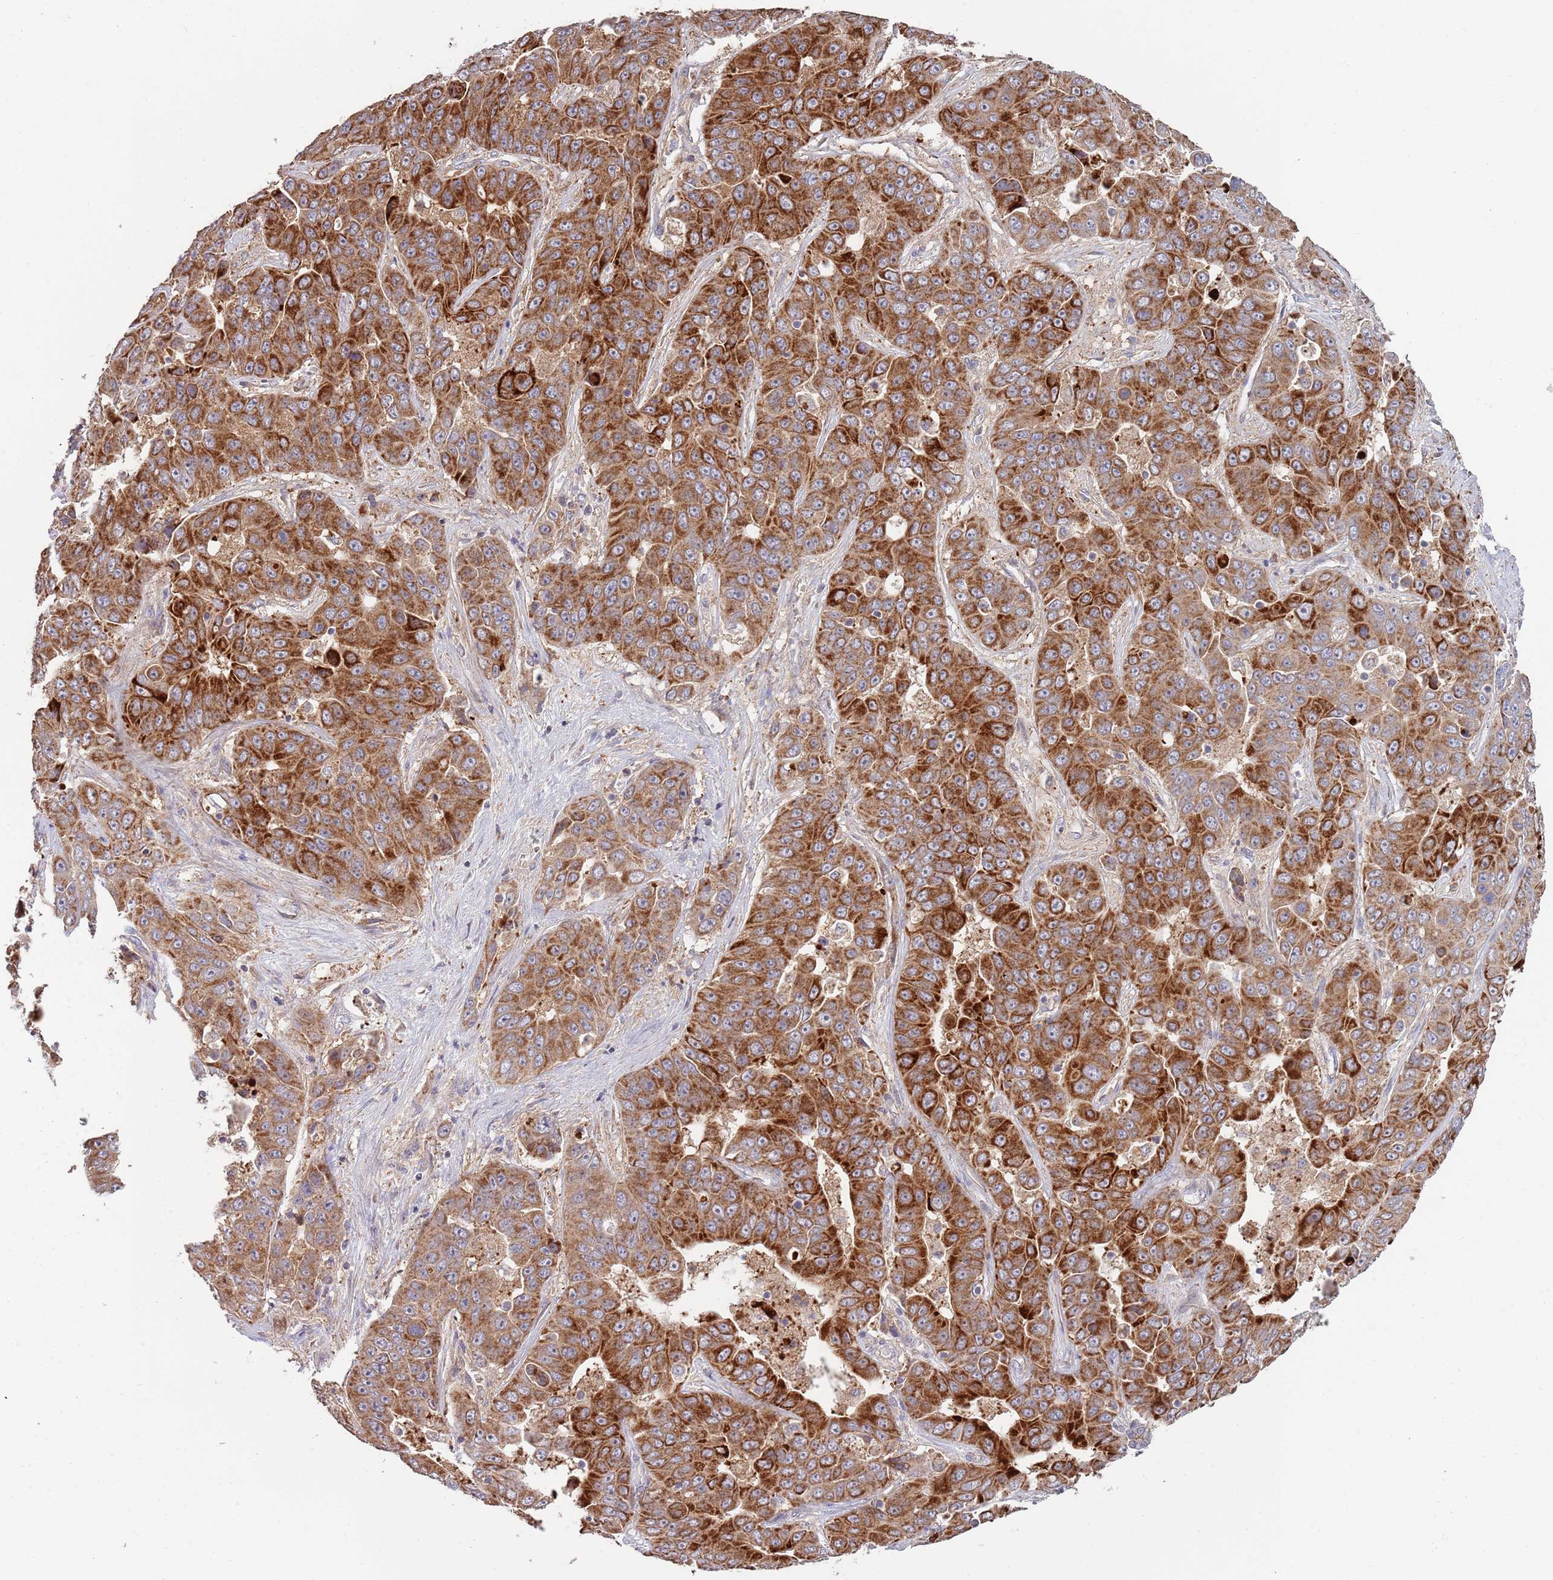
{"staining": {"intensity": "strong", "quantity": ">75%", "location": "cytoplasmic/membranous"}, "tissue": "liver cancer", "cell_type": "Tumor cells", "image_type": "cancer", "snomed": [{"axis": "morphology", "description": "Cholangiocarcinoma"}, {"axis": "topography", "description": "Liver"}], "caption": "A brown stain highlights strong cytoplasmic/membranous staining of a protein in cholangiocarcinoma (liver) tumor cells. (DAB = brown stain, brightfield microscopy at high magnification).", "gene": "ABCC10", "patient": {"sex": "female", "age": 52}}